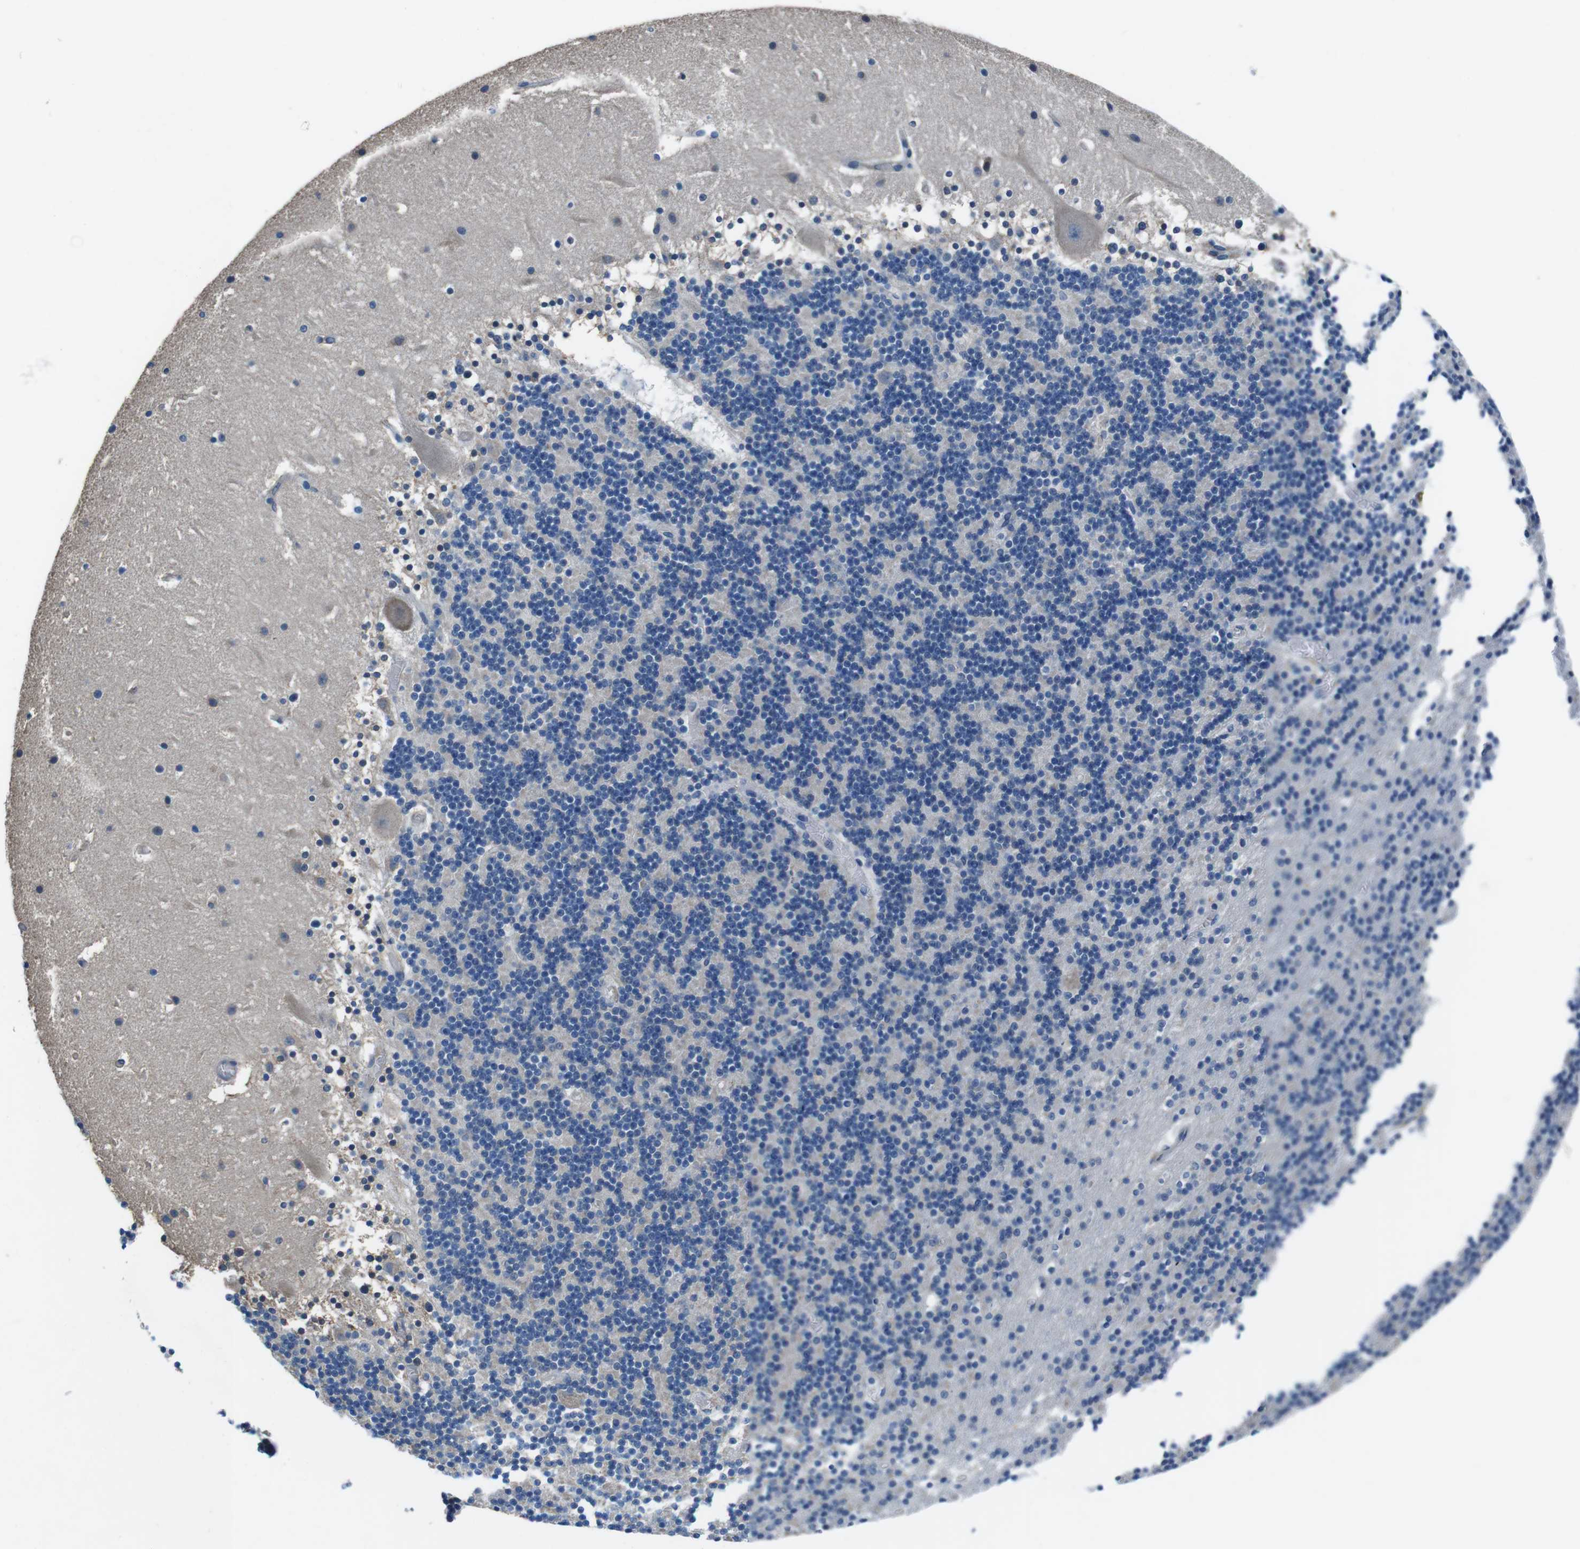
{"staining": {"intensity": "negative", "quantity": "none", "location": "none"}, "tissue": "cerebellum", "cell_type": "Cells in granular layer", "image_type": "normal", "snomed": [{"axis": "morphology", "description": "Normal tissue, NOS"}, {"axis": "topography", "description": "Cerebellum"}], "caption": "Photomicrograph shows no protein positivity in cells in granular layer of benign cerebellum.", "gene": "CASQ1", "patient": {"sex": "male", "age": 45}}